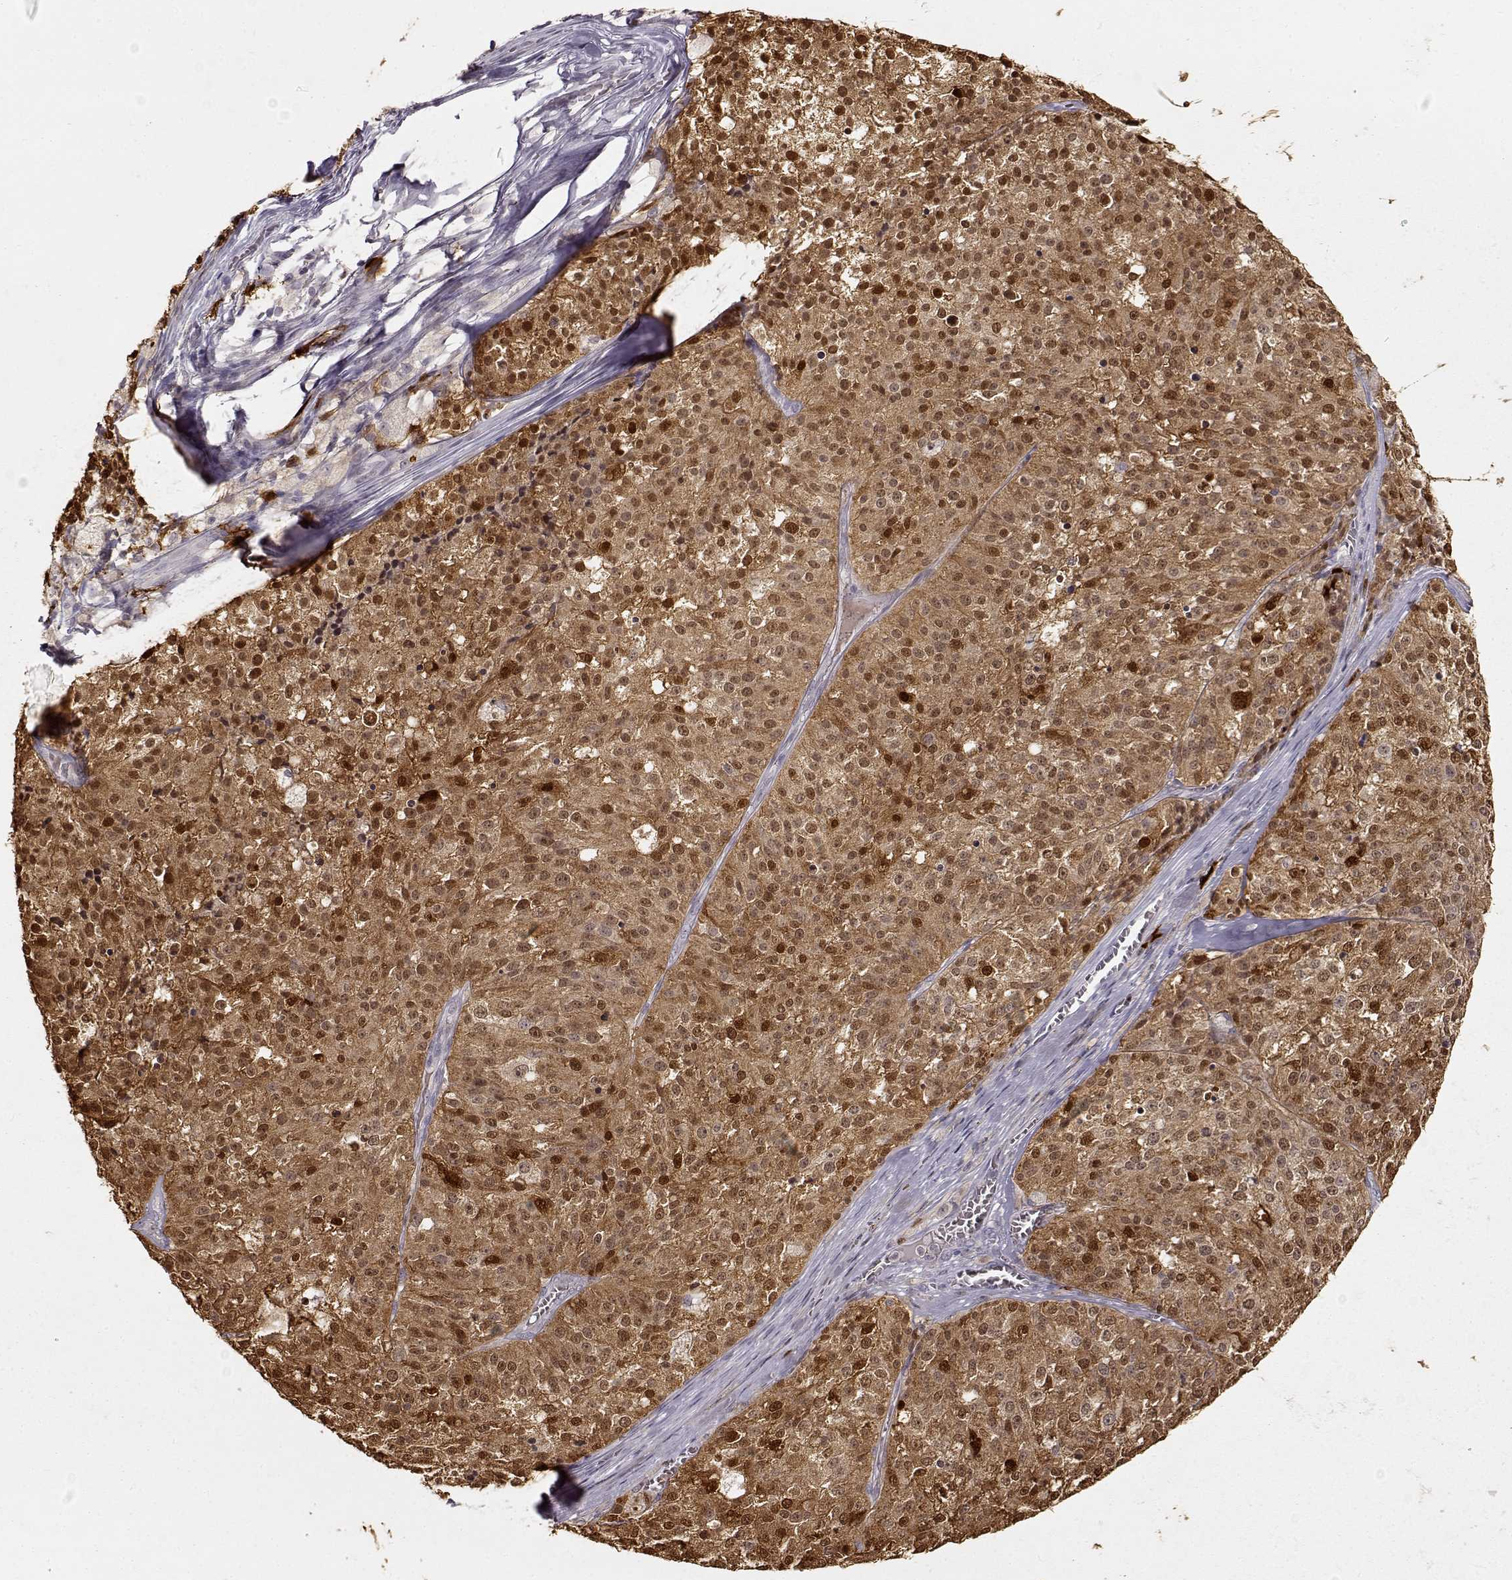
{"staining": {"intensity": "strong", "quantity": ">75%", "location": "cytoplasmic/membranous,nuclear"}, "tissue": "melanoma", "cell_type": "Tumor cells", "image_type": "cancer", "snomed": [{"axis": "morphology", "description": "Malignant melanoma, Metastatic site"}, {"axis": "topography", "description": "Lymph node"}], "caption": "The micrograph displays a brown stain indicating the presence of a protein in the cytoplasmic/membranous and nuclear of tumor cells in malignant melanoma (metastatic site). (DAB IHC with brightfield microscopy, high magnification).", "gene": "S100B", "patient": {"sex": "female", "age": 64}}